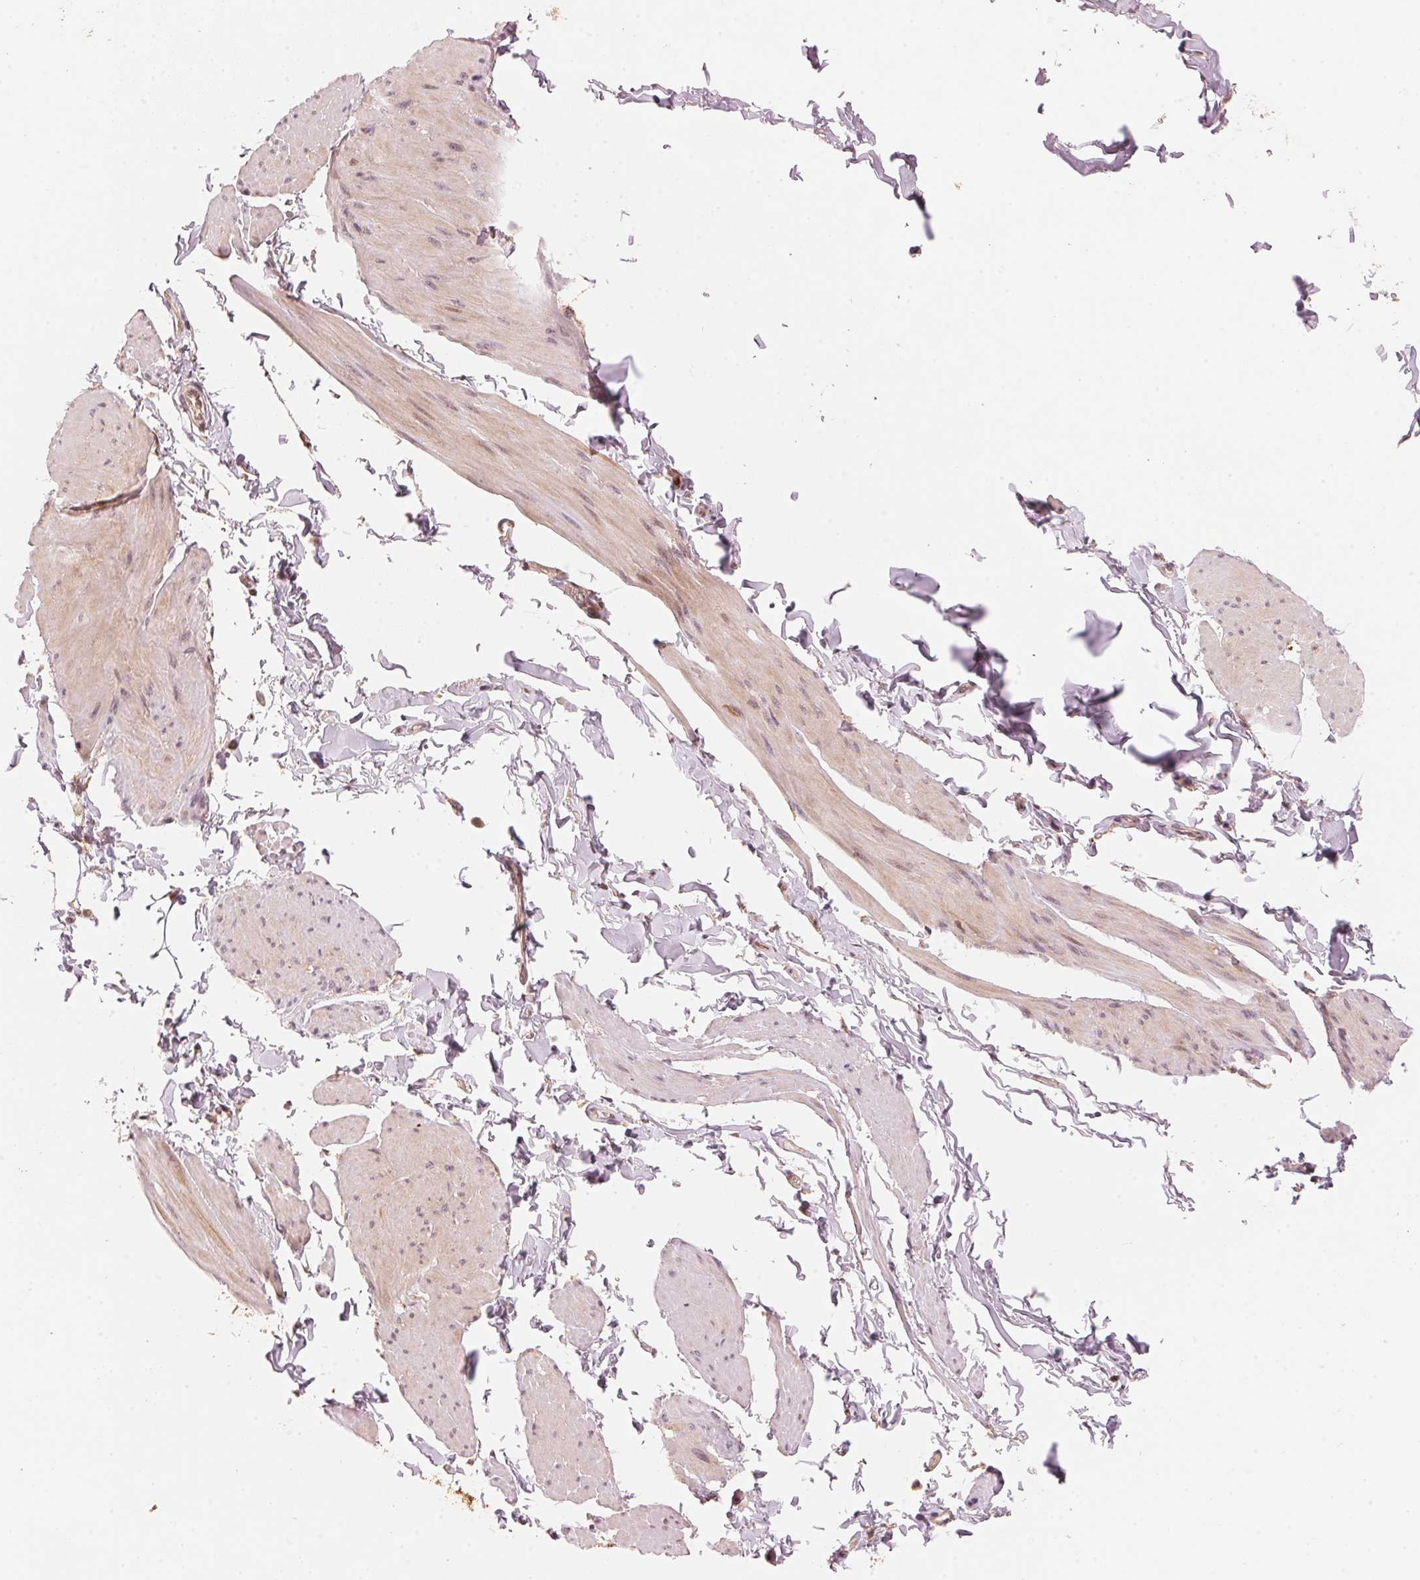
{"staining": {"intensity": "weak", "quantity": "<25%", "location": "cytoplasmic/membranous"}, "tissue": "smooth muscle", "cell_type": "Smooth muscle cells", "image_type": "normal", "snomed": [{"axis": "morphology", "description": "Normal tissue, NOS"}, {"axis": "topography", "description": "Adipose tissue"}, {"axis": "topography", "description": "Smooth muscle"}, {"axis": "topography", "description": "Peripheral nerve tissue"}], "caption": "This photomicrograph is of benign smooth muscle stained with immunohistochemistry to label a protein in brown with the nuclei are counter-stained blue. There is no expression in smooth muscle cells.", "gene": "PRKN", "patient": {"sex": "male", "age": 83}}